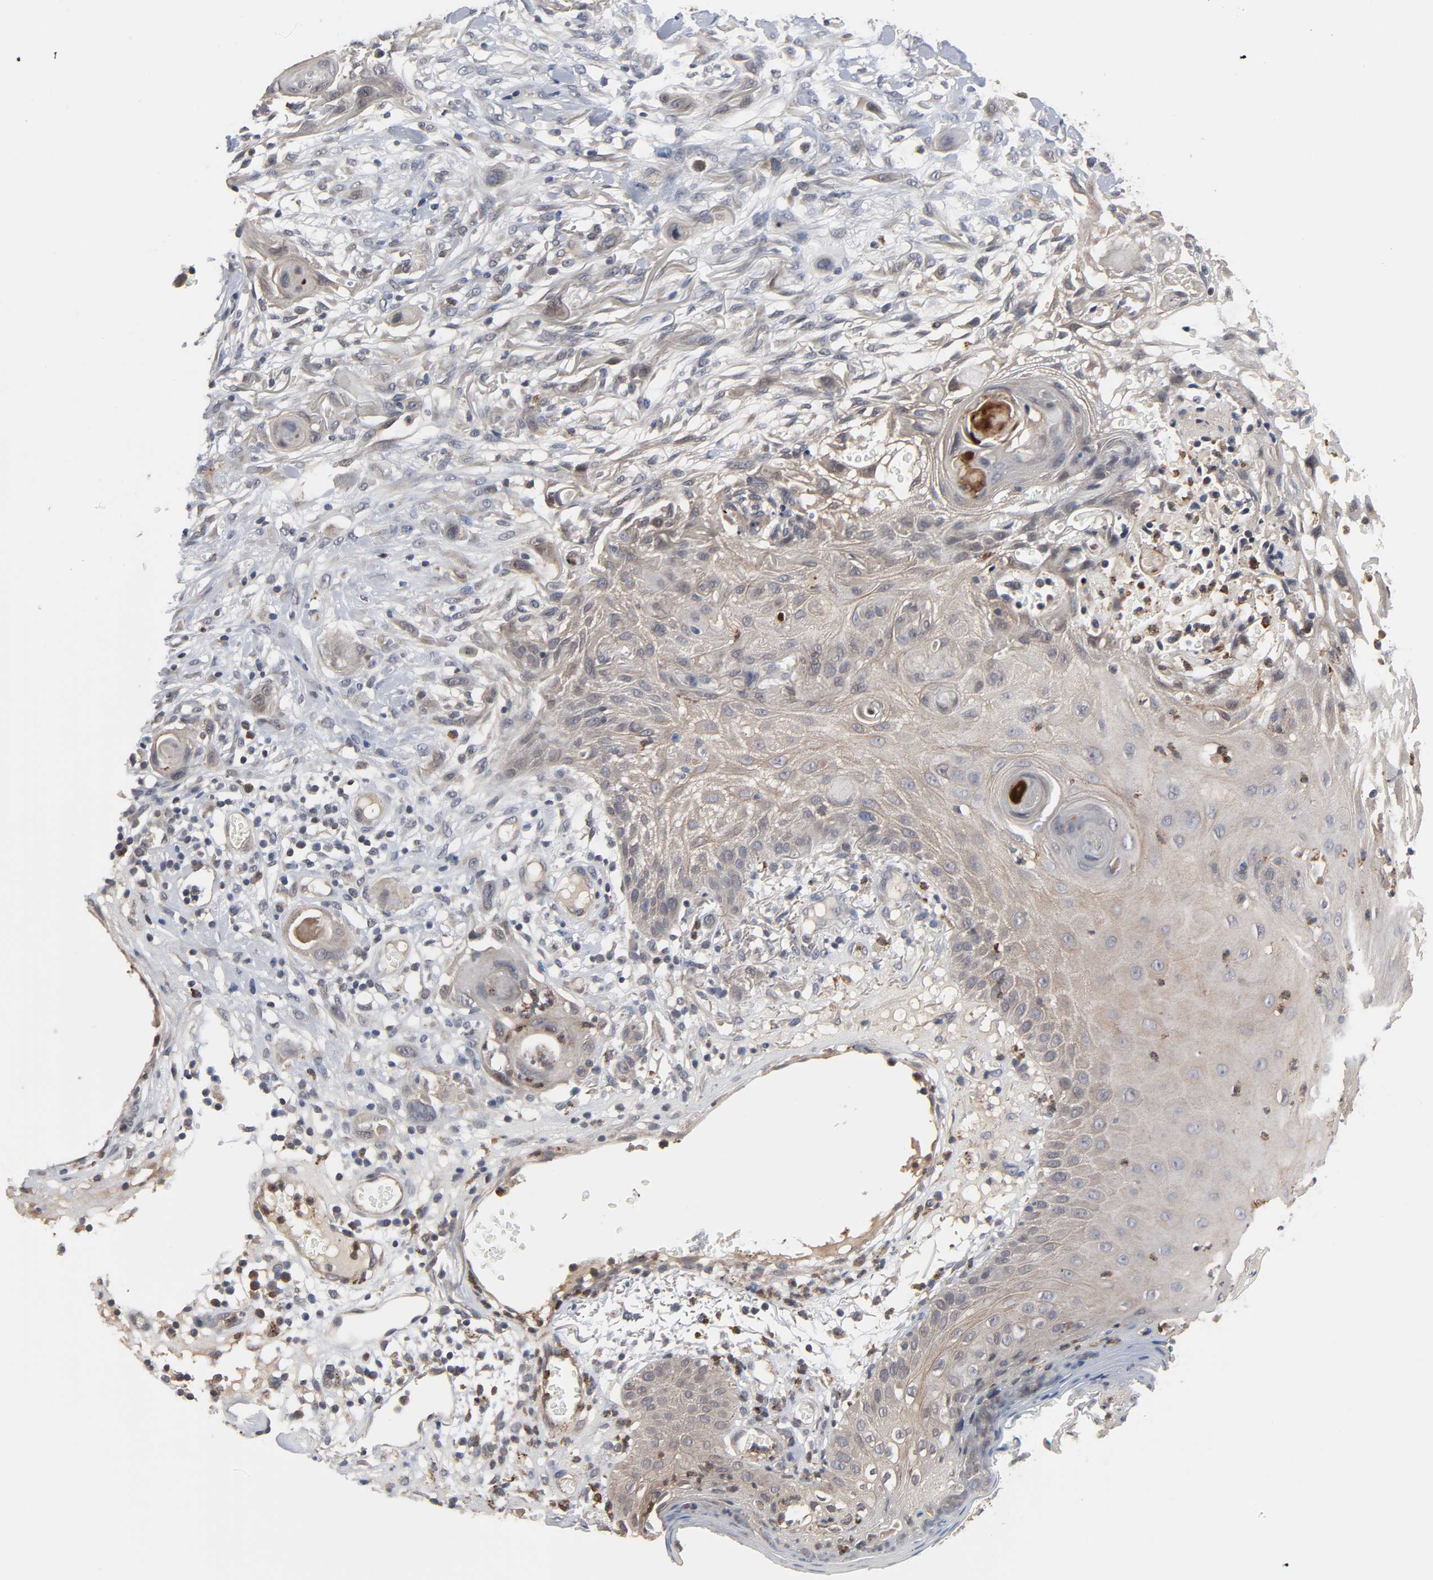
{"staining": {"intensity": "weak", "quantity": ">75%", "location": "cytoplasmic/membranous"}, "tissue": "skin cancer", "cell_type": "Tumor cells", "image_type": "cancer", "snomed": [{"axis": "morphology", "description": "Normal tissue, NOS"}, {"axis": "morphology", "description": "Squamous cell carcinoma, NOS"}, {"axis": "topography", "description": "Skin"}], "caption": "This is a photomicrograph of immunohistochemistry (IHC) staining of squamous cell carcinoma (skin), which shows weak staining in the cytoplasmic/membranous of tumor cells.", "gene": "CCDC175", "patient": {"sex": "female", "age": 59}}